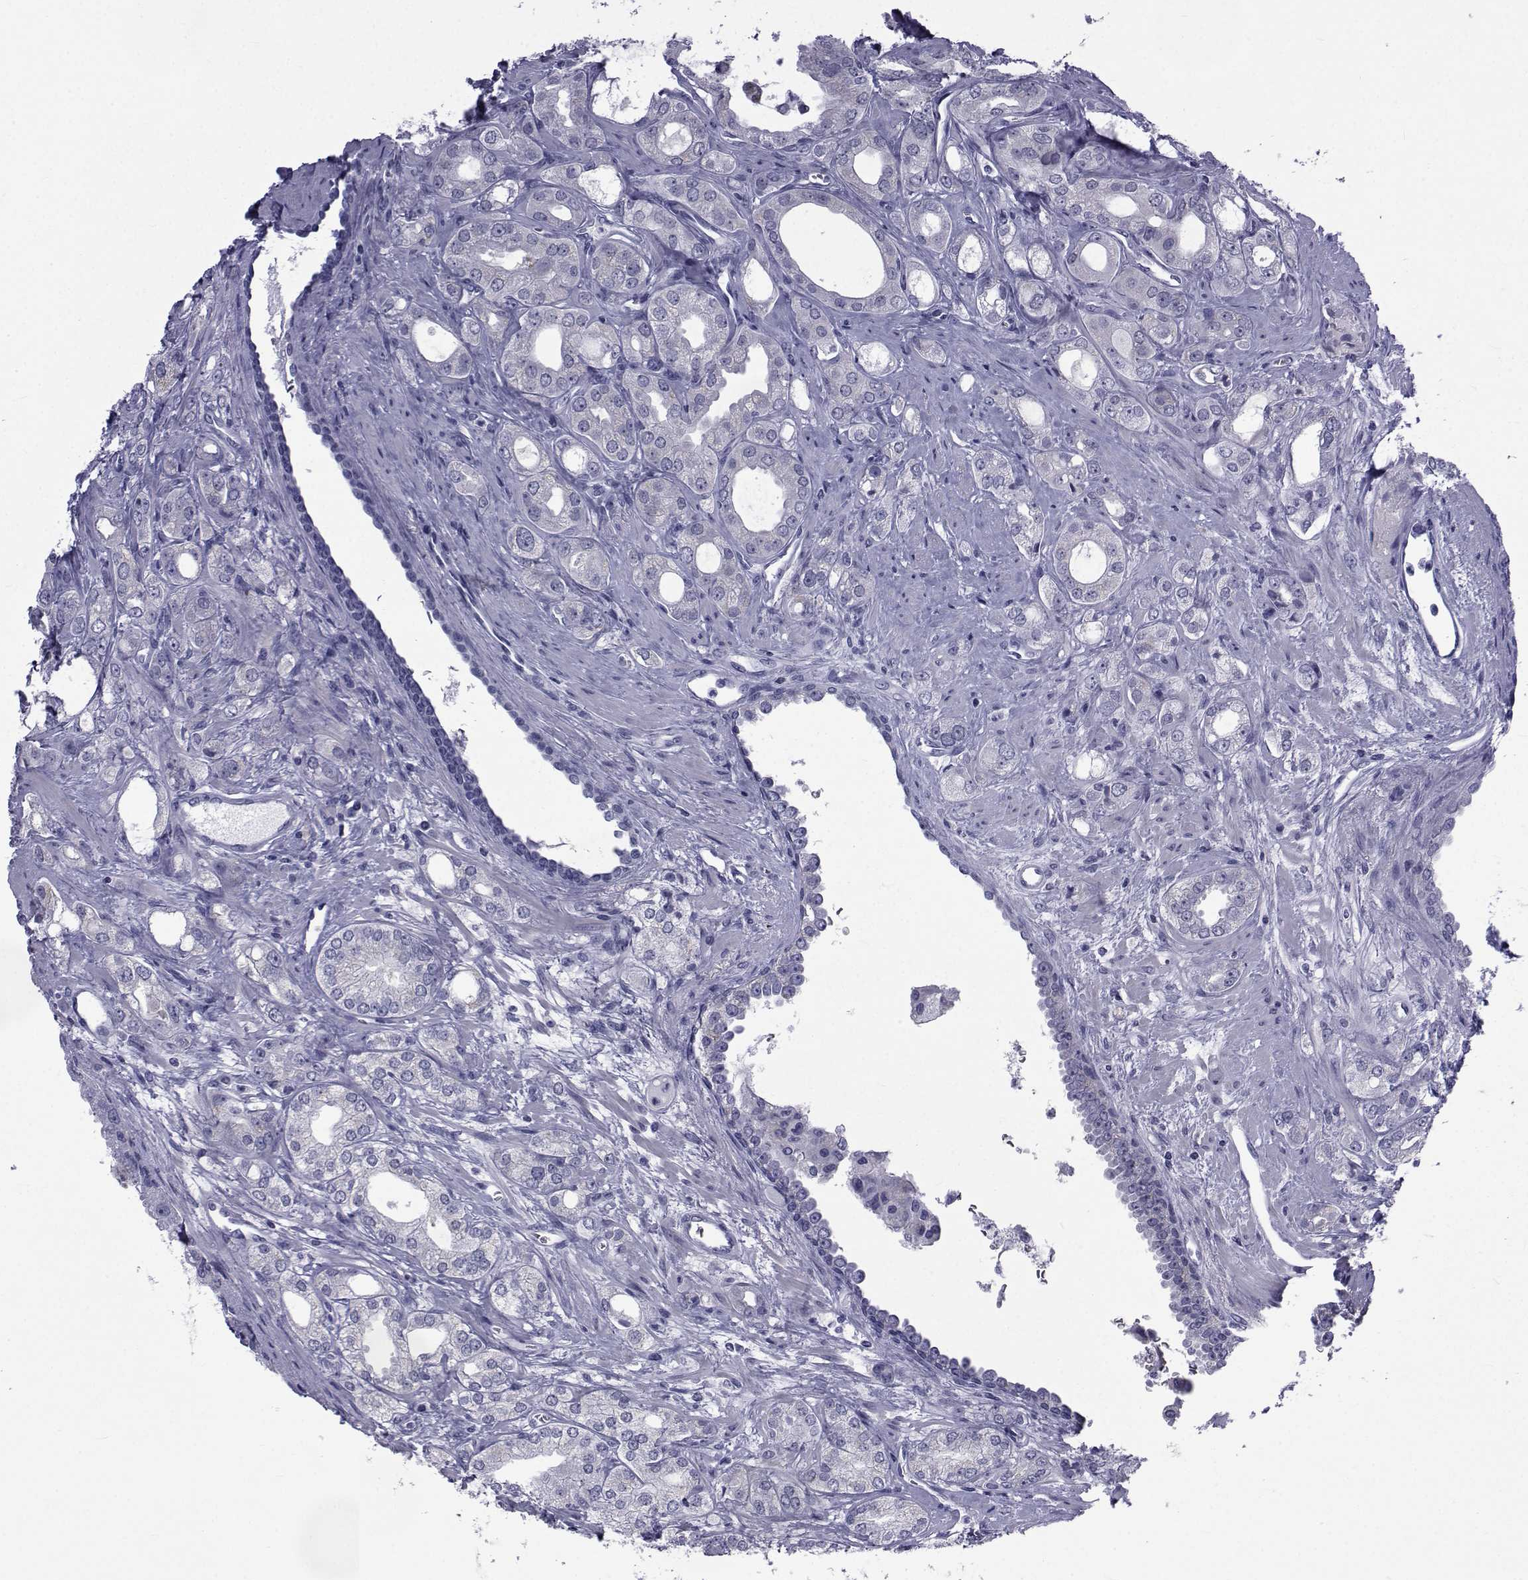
{"staining": {"intensity": "negative", "quantity": "none", "location": "none"}, "tissue": "prostate cancer", "cell_type": "Tumor cells", "image_type": "cancer", "snomed": [{"axis": "morphology", "description": "Adenocarcinoma, NOS"}, {"axis": "morphology", "description": "Adenocarcinoma, High grade"}, {"axis": "topography", "description": "Prostate"}], "caption": "An immunohistochemistry image of adenocarcinoma (prostate) is shown. There is no staining in tumor cells of adenocarcinoma (prostate).", "gene": "PDE6H", "patient": {"sex": "male", "age": 70}}